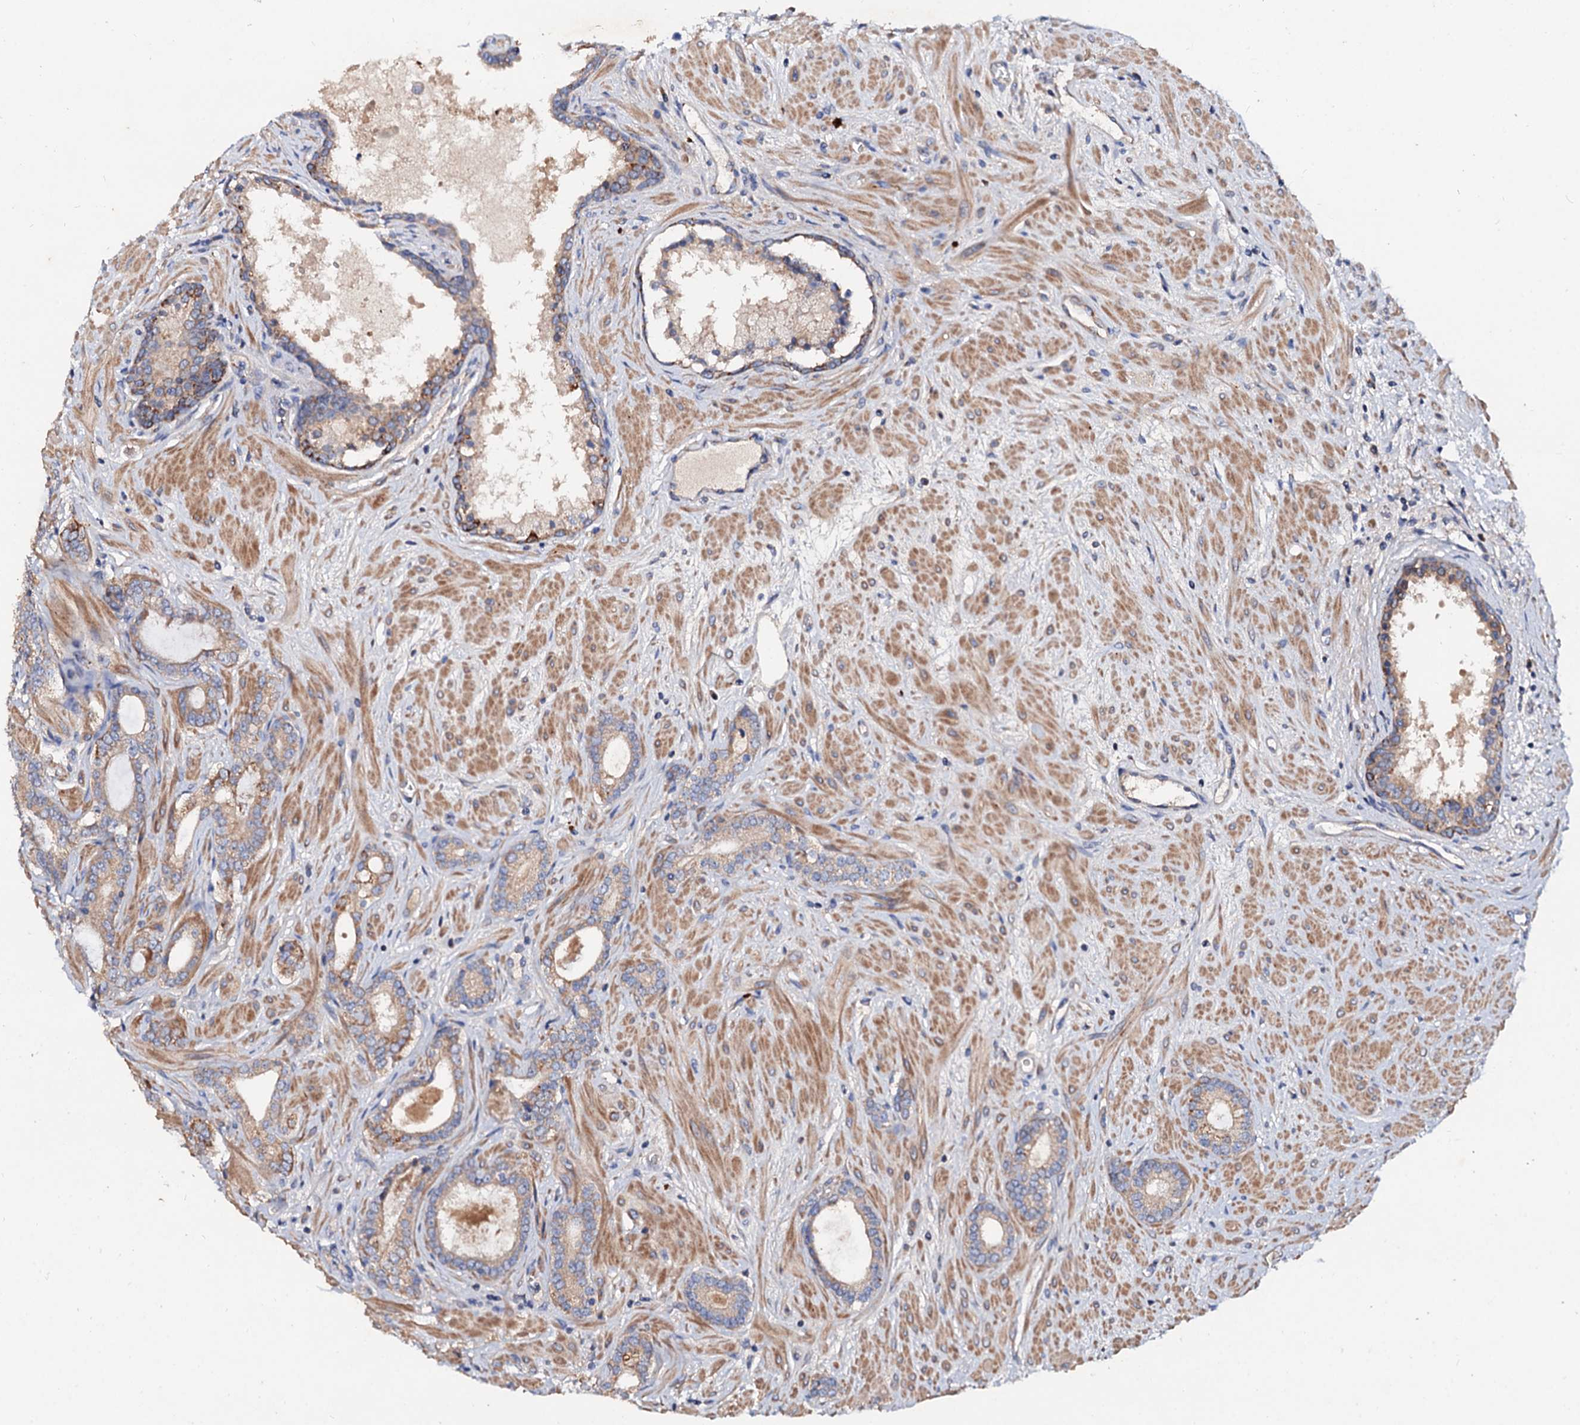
{"staining": {"intensity": "moderate", "quantity": "<25%", "location": "cytoplasmic/membranous"}, "tissue": "prostate cancer", "cell_type": "Tumor cells", "image_type": "cancer", "snomed": [{"axis": "morphology", "description": "Adenocarcinoma, High grade"}, {"axis": "topography", "description": "Prostate"}], "caption": "Protein analysis of prostate high-grade adenocarcinoma tissue shows moderate cytoplasmic/membranous positivity in approximately <25% of tumor cells. (brown staining indicates protein expression, while blue staining denotes nuclei).", "gene": "FIBIN", "patient": {"sex": "male", "age": 64}}